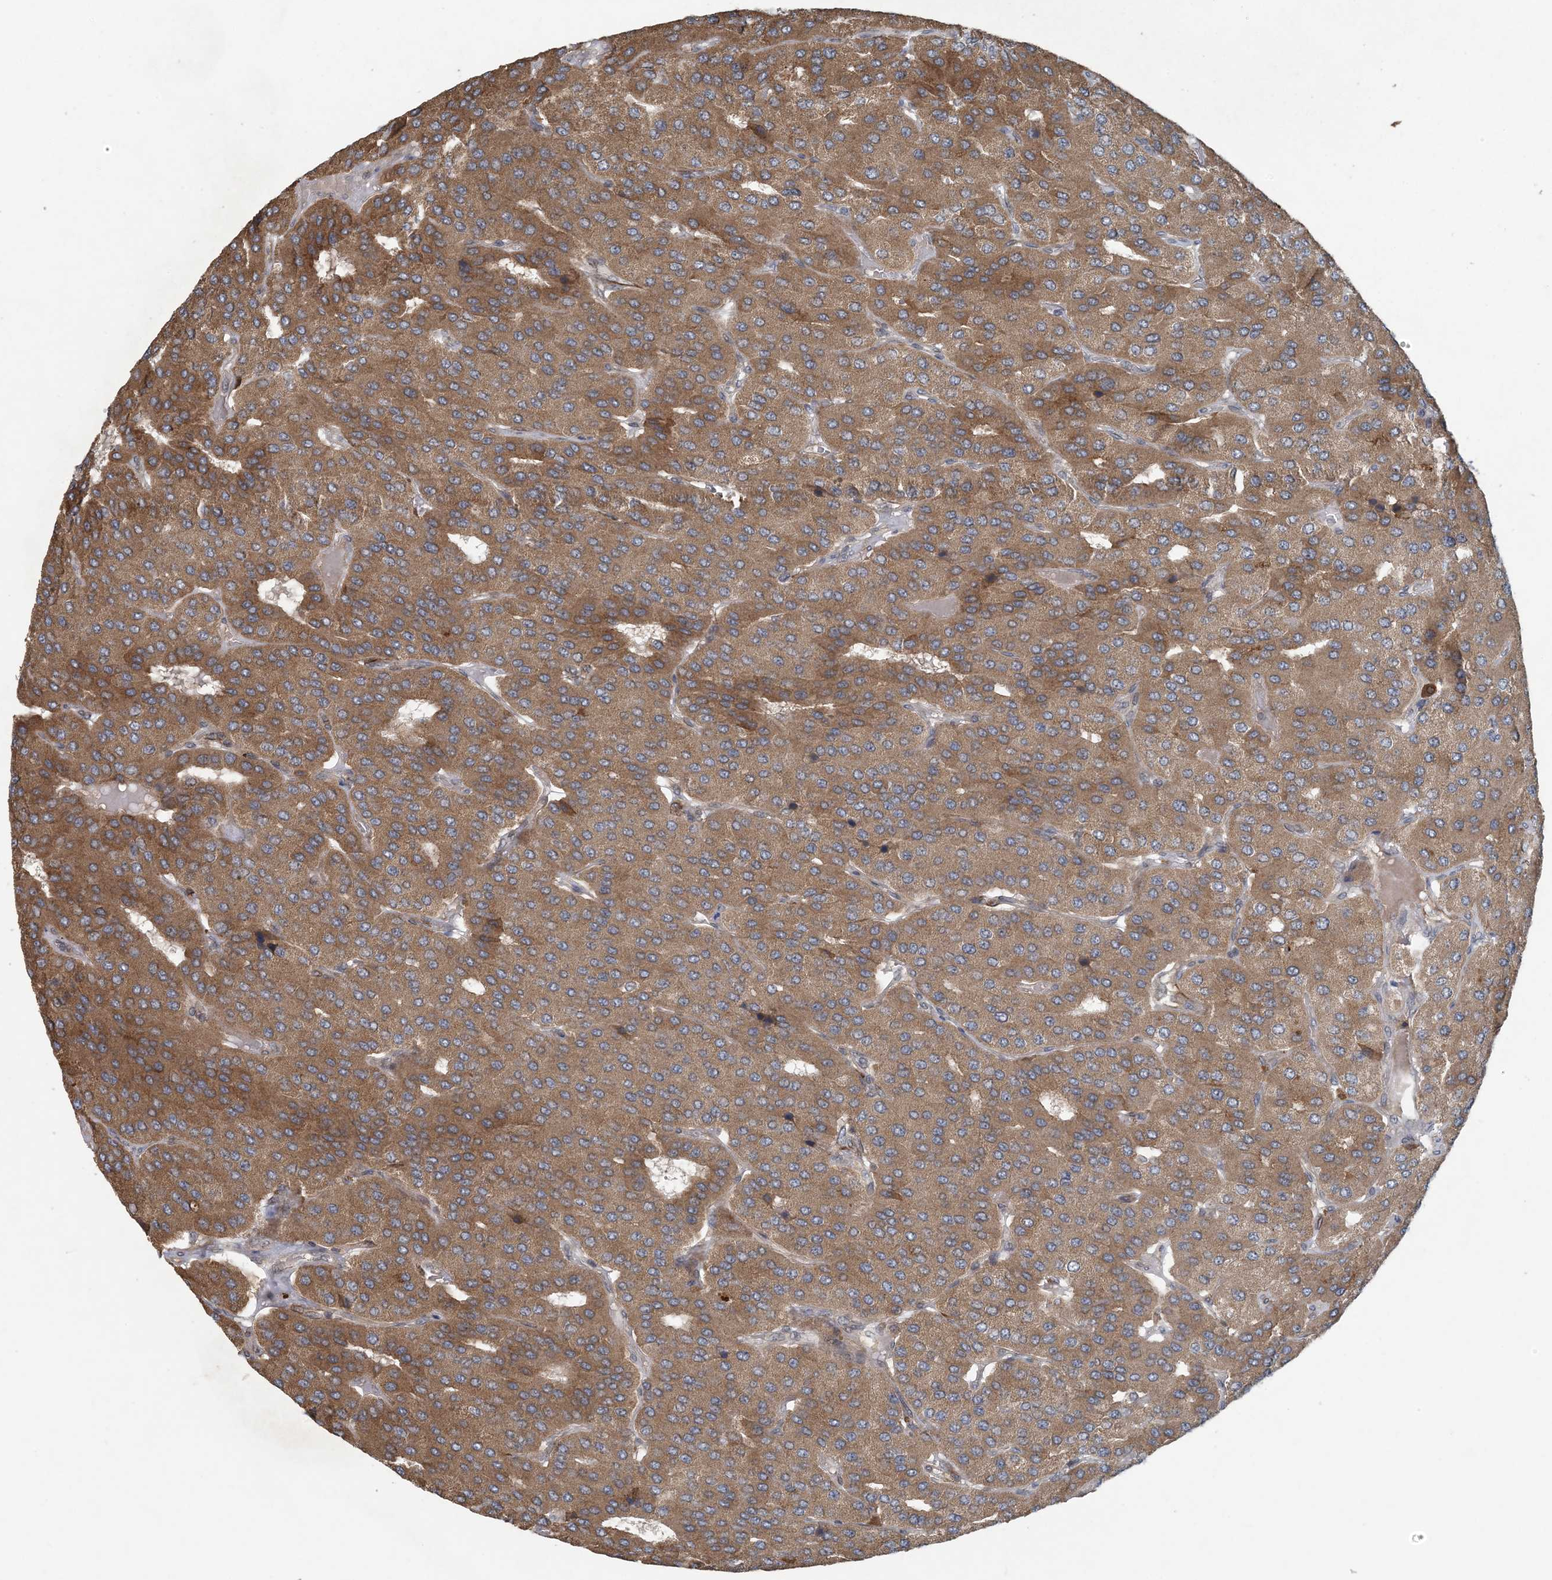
{"staining": {"intensity": "moderate", "quantity": ">75%", "location": "cytoplasmic/membranous"}, "tissue": "parathyroid gland", "cell_type": "Glandular cells", "image_type": "normal", "snomed": [{"axis": "morphology", "description": "Normal tissue, NOS"}, {"axis": "morphology", "description": "Adenoma, NOS"}, {"axis": "topography", "description": "Parathyroid gland"}], "caption": "Protein expression analysis of unremarkable parathyroid gland shows moderate cytoplasmic/membranous positivity in approximately >75% of glandular cells.", "gene": "MYO9B", "patient": {"sex": "female", "age": 86}}